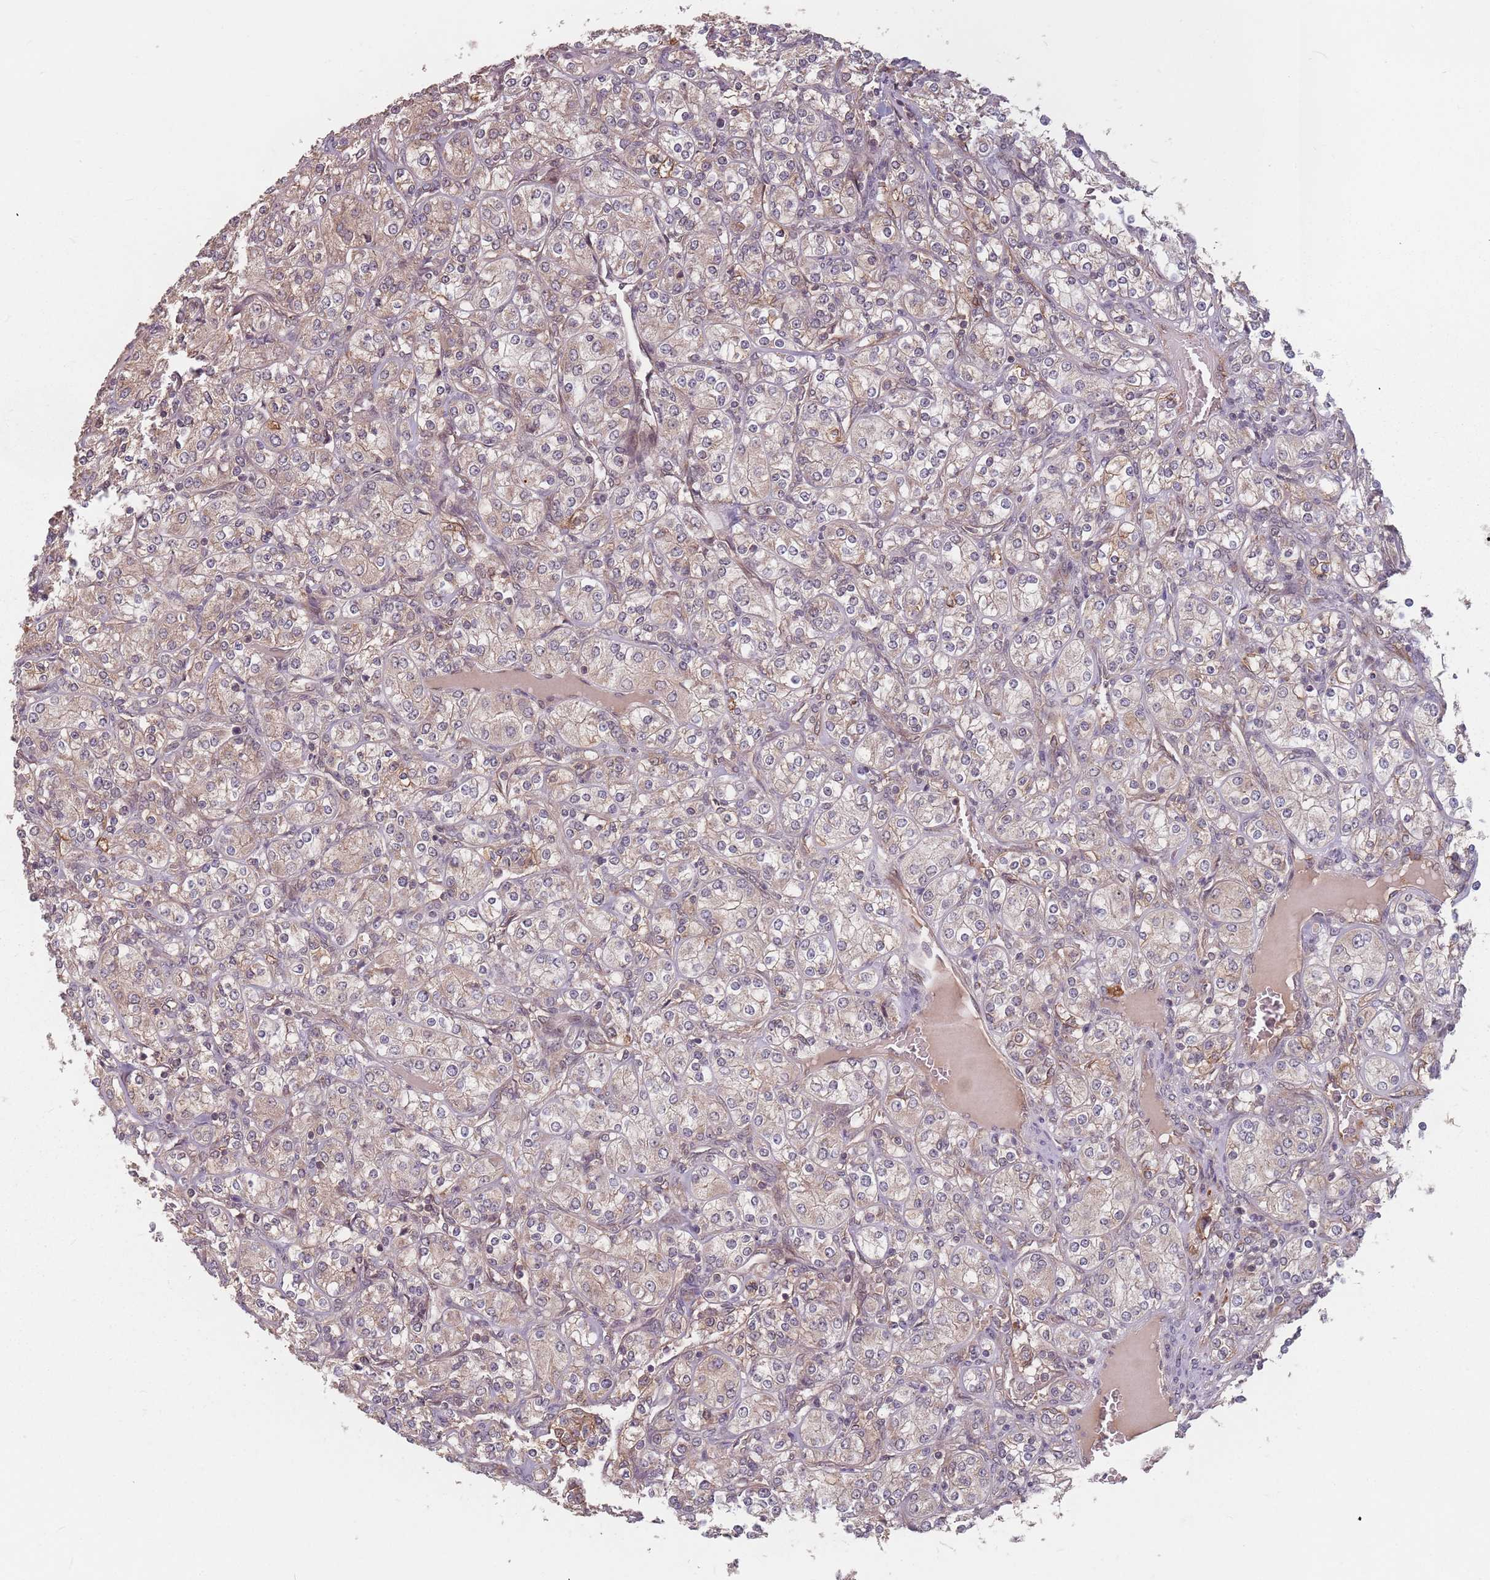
{"staining": {"intensity": "weak", "quantity": "25%-75%", "location": "cytoplasmic/membranous"}, "tissue": "renal cancer", "cell_type": "Tumor cells", "image_type": "cancer", "snomed": [{"axis": "morphology", "description": "Adenocarcinoma, NOS"}, {"axis": "topography", "description": "Kidney"}], "caption": "Weak cytoplasmic/membranous positivity is seen in approximately 25%-75% of tumor cells in renal cancer. The staining was performed using DAB, with brown indicating positive protein expression. Nuclei are stained blue with hematoxylin.", "gene": "C3orf14", "patient": {"sex": "male", "age": 77}}